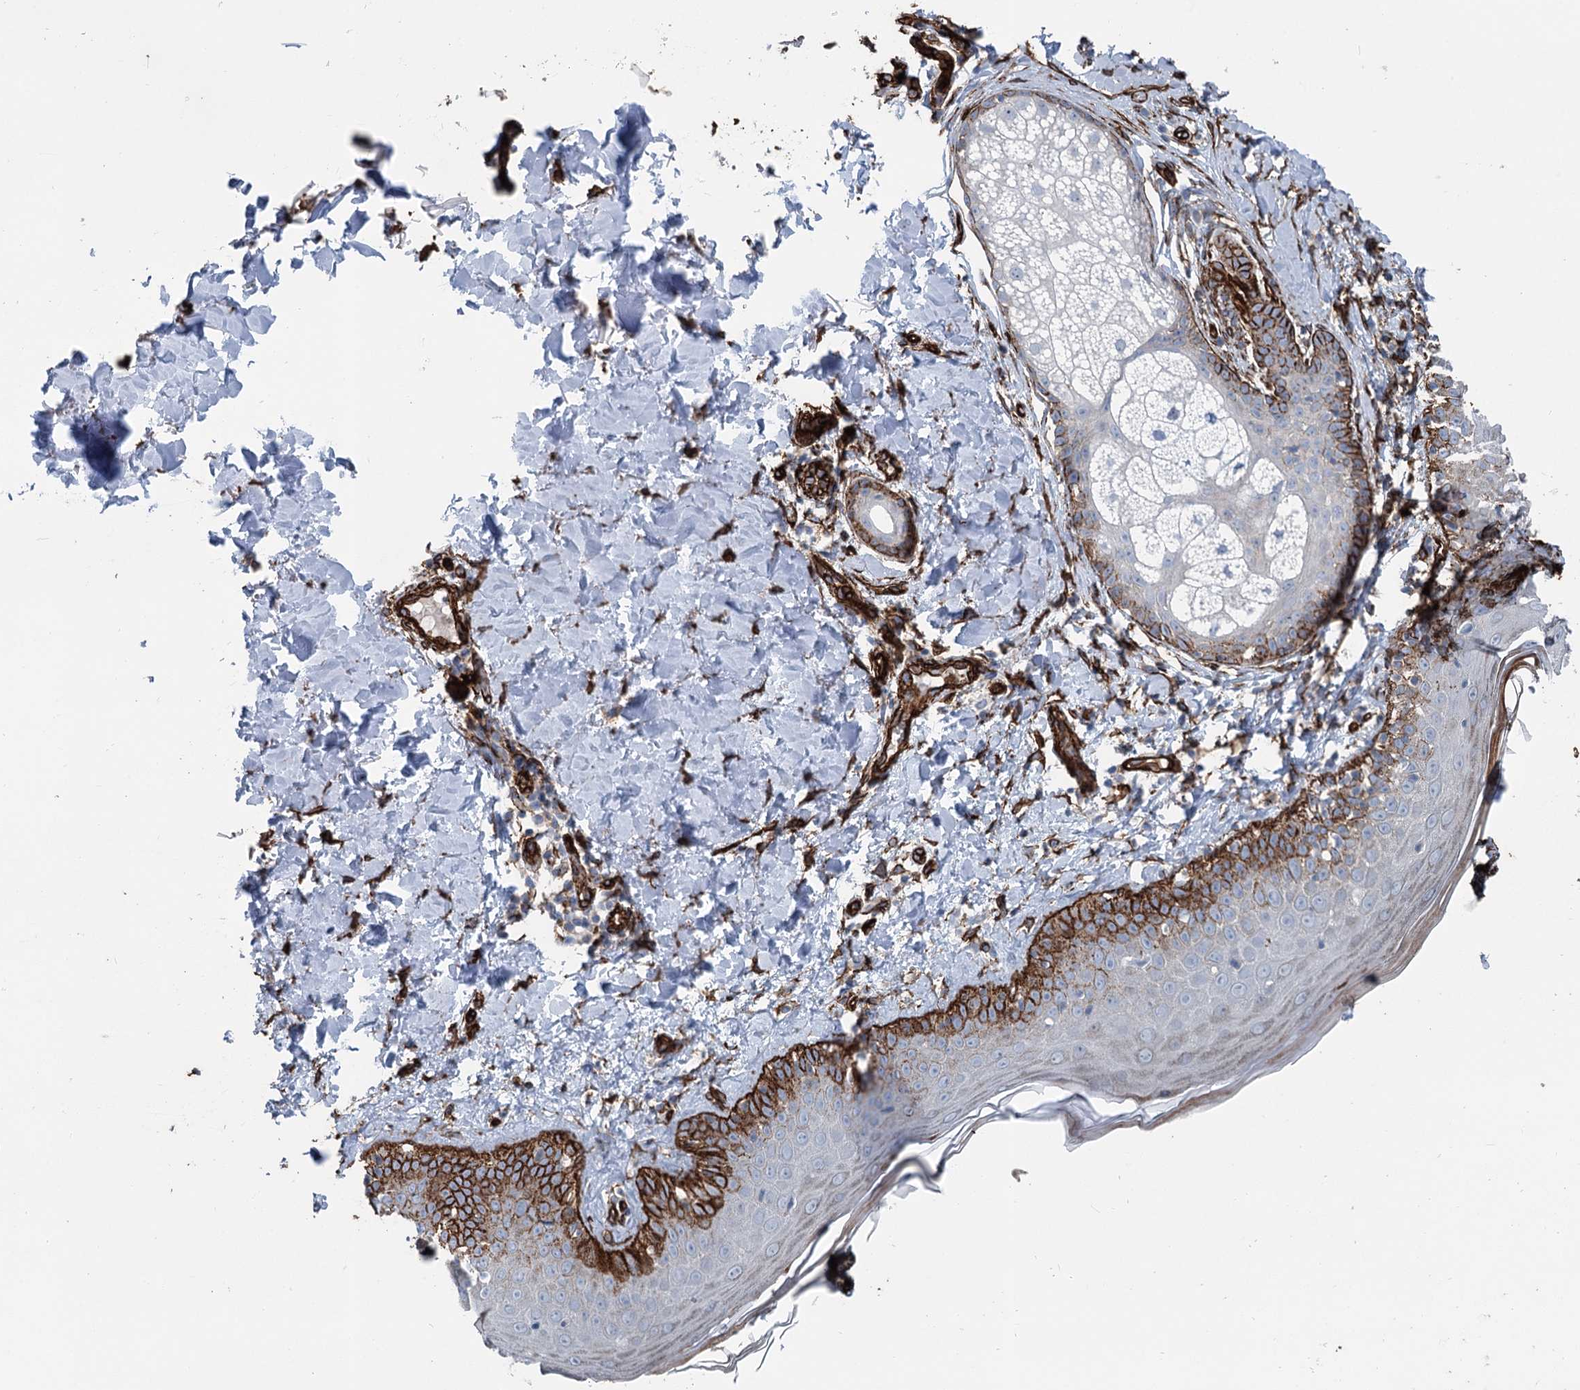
{"staining": {"intensity": "strong", "quantity": ">75%", "location": "cytoplasmic/membranous"}, "tissue": "skin", "cell_type": "Fibroblasts", "image_type": "normal", "snomed": [{"axis": "morphology", "description": "Normal tissue, NOS"}, {"axis": "topography", "description": "Skin"}], "caption": "Immunohistochemical staining of normal human skin shows high levels of strong cytoplasmic/membranous positivity in about >75% of fibroblasts.", "gene": "IQSEC1", "patient": {"sex": "male", "age": 52}}